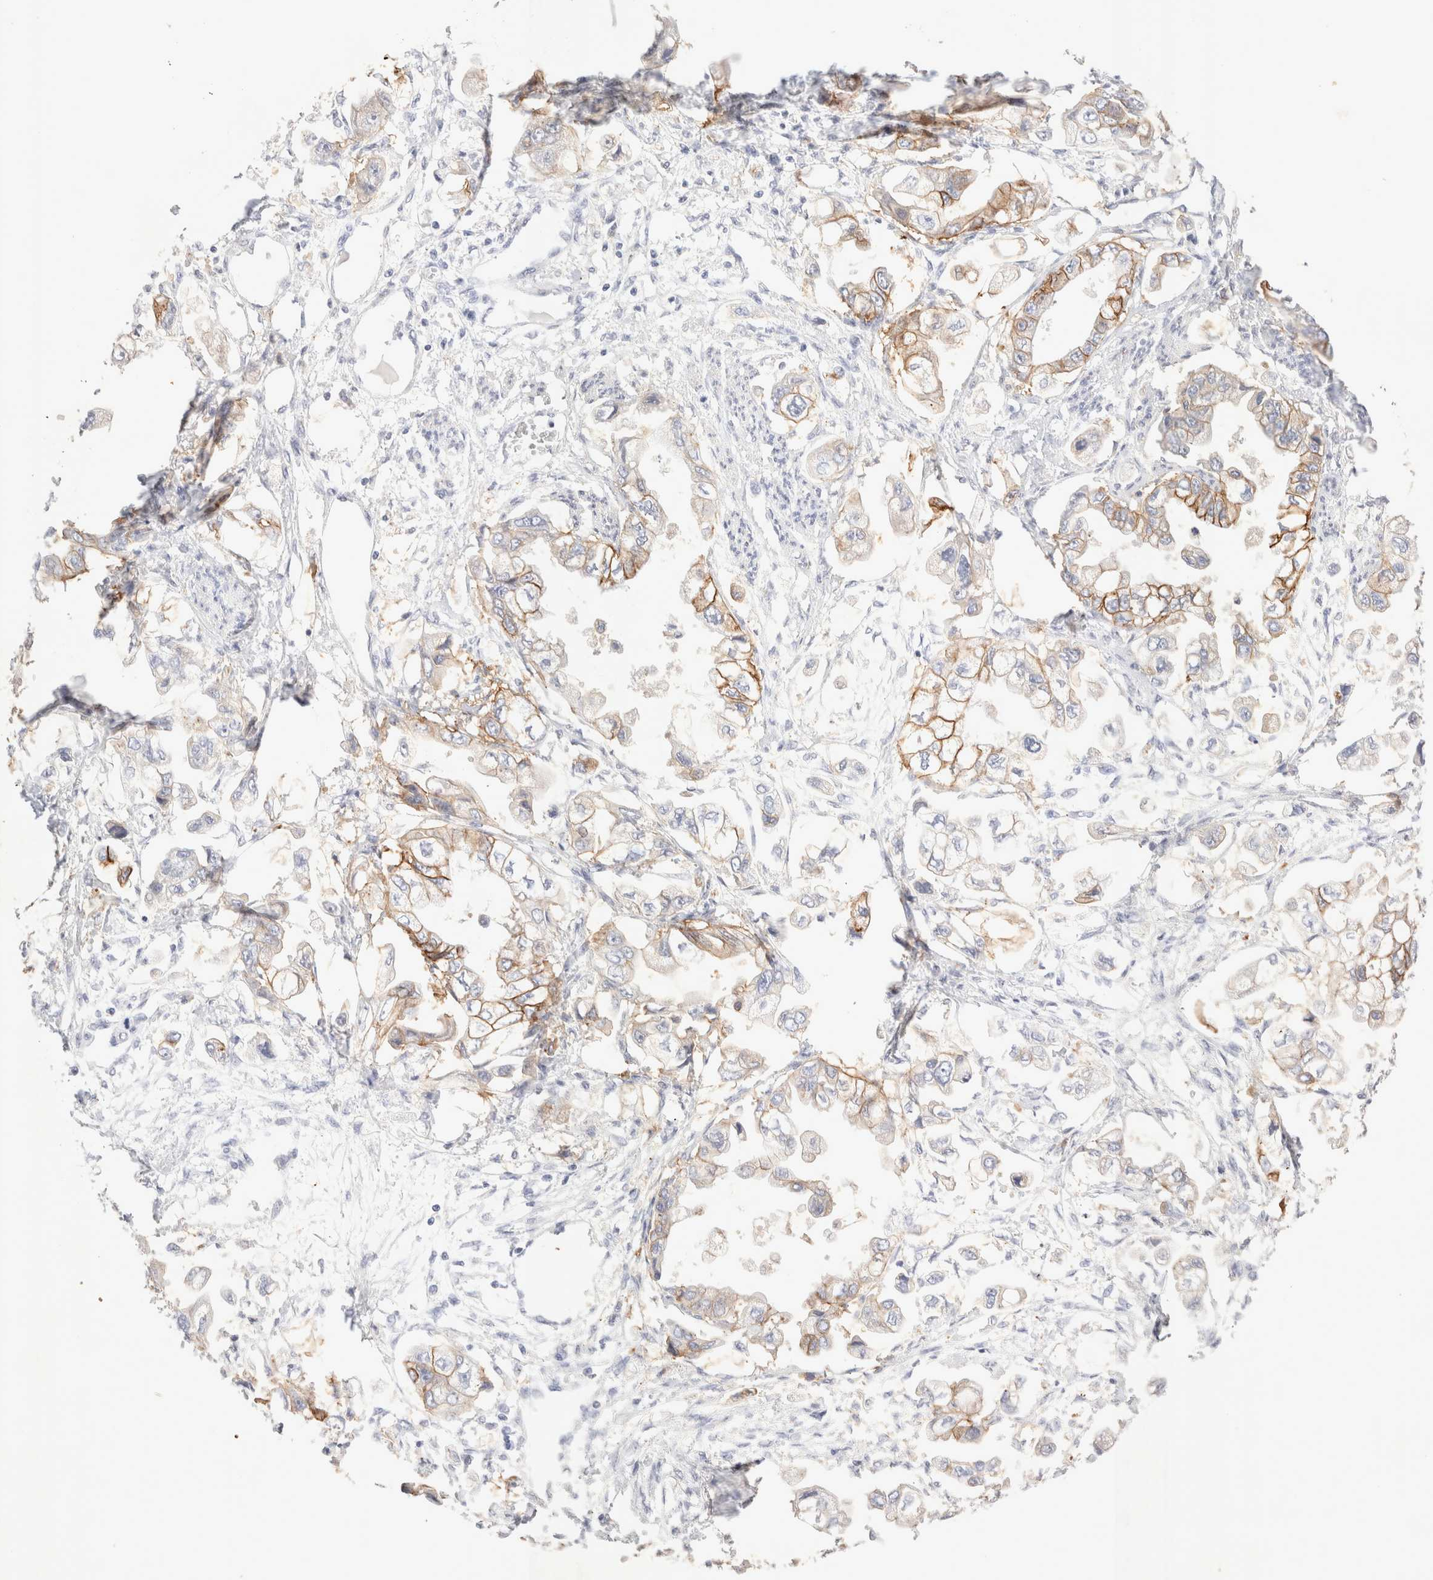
{"staining": {"intensity": "moderate", "quantity": "25%-75%", "location": "cytoplasmic/membranous"}, "tissue": "stomach cancer", "cell_type": "Tumor cells", "image_type": "cancer", "snomed": [{"axis": "morphology", "description": "Adenocarcinoma, NOS"}, {"axis": "topography", "description": "Stomach"}], "caption": "Protein staining by immunohistochemistry (IHC) demonstrates moderate cytoplasmic/membranous expression in approximately 25%-75% of tumor cells in stomach cancer (adenocarcinoma).", "gene": "EPCAM", "patient": {"sex": "male", "age": 62}}